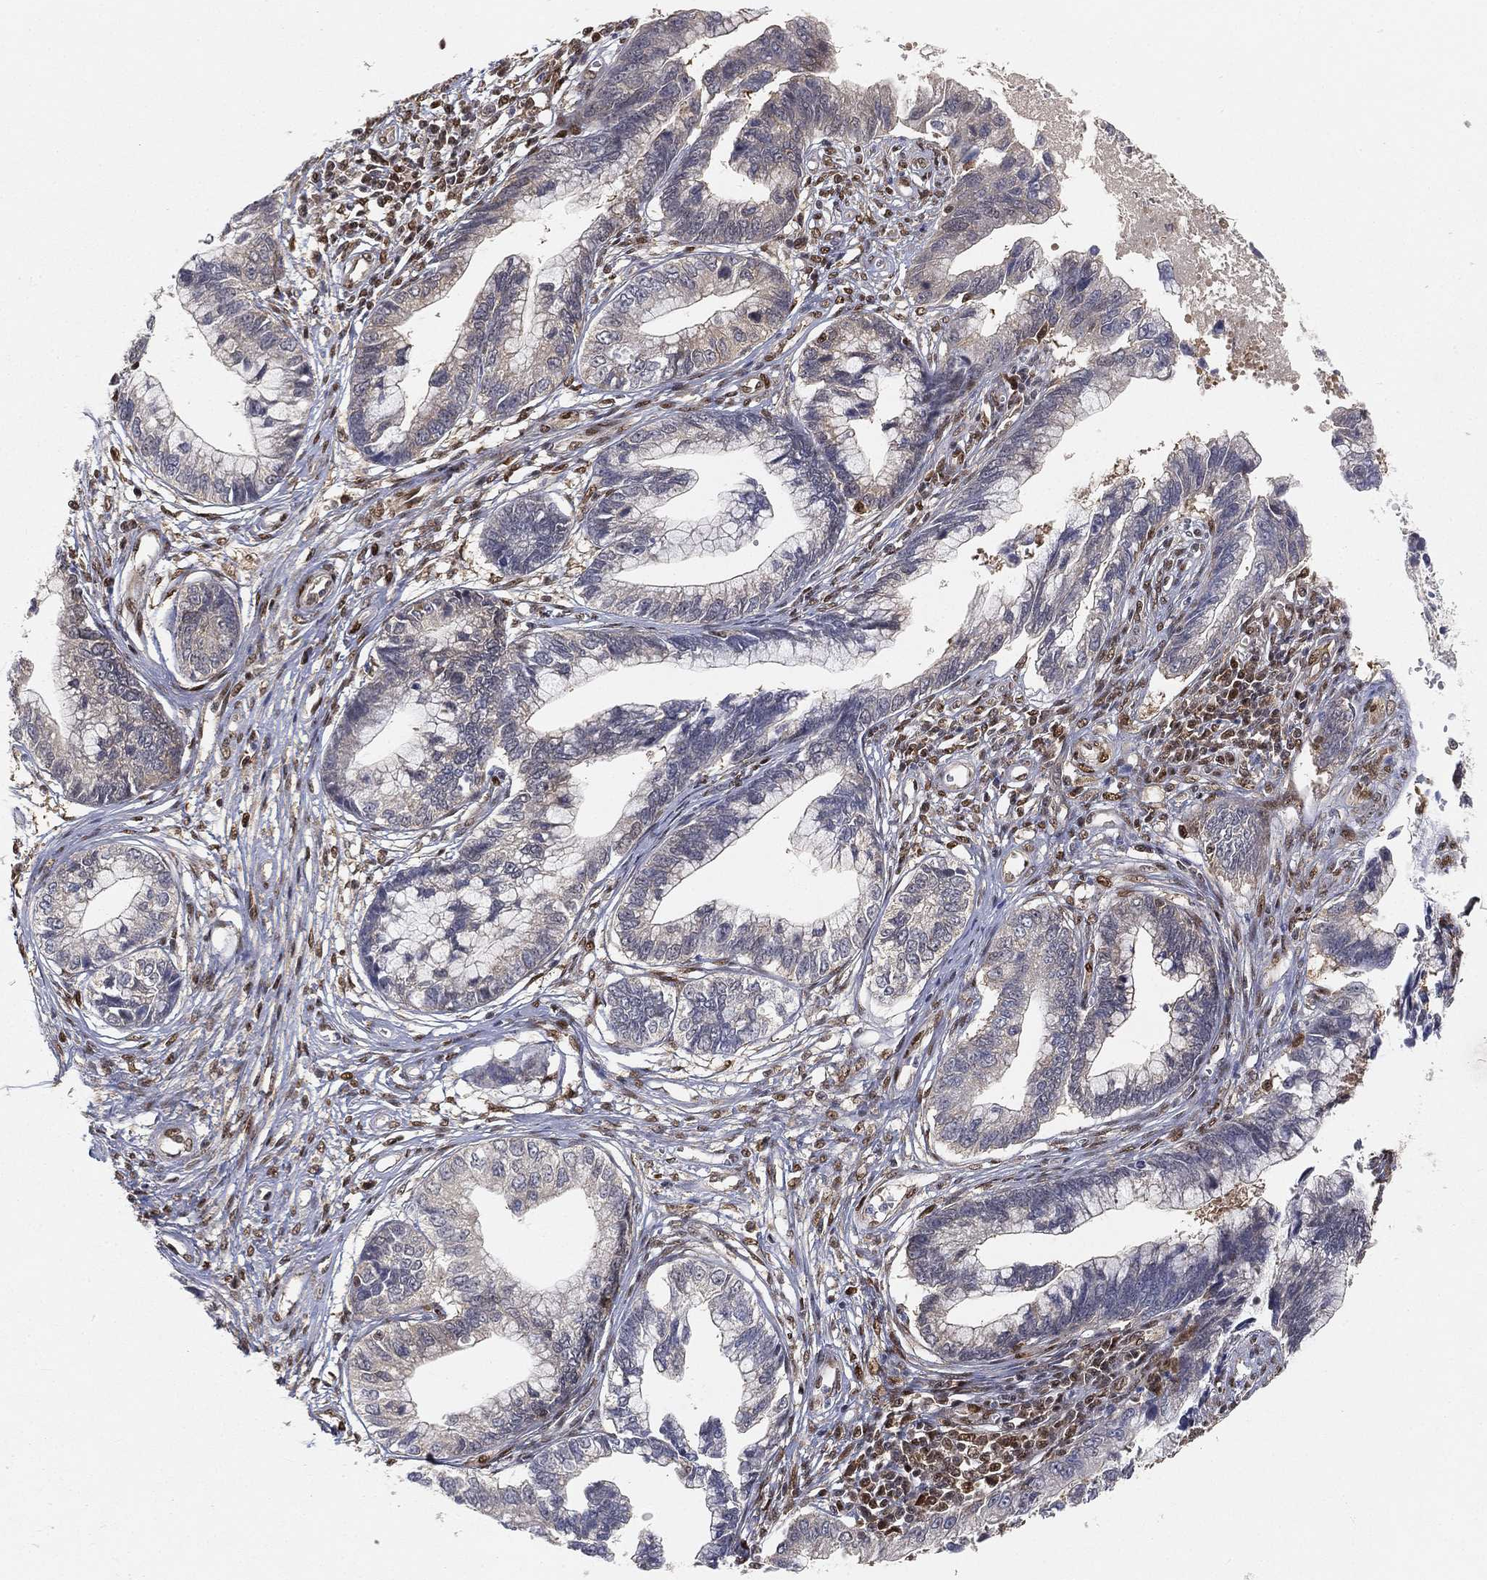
{"staining": {"intensity": "negative", "quantity": "none", "location": "none"}, "tissue": "cervical cancer", "cell_type": "Tumor cells", "image_type": "cancer", "snomed": [{"axis": "morphology", "description": "Adenocarcinoma, NOS"}, {"axis": "topography", "description": "Cervix"}], "caption": "Cervical cancer (adenocarcinoma) was stained to show a protein in brown. There is no significant staining in tumor cells.", "gene": "CRTC3", "patient": {"sex": "female", "age": 44}}